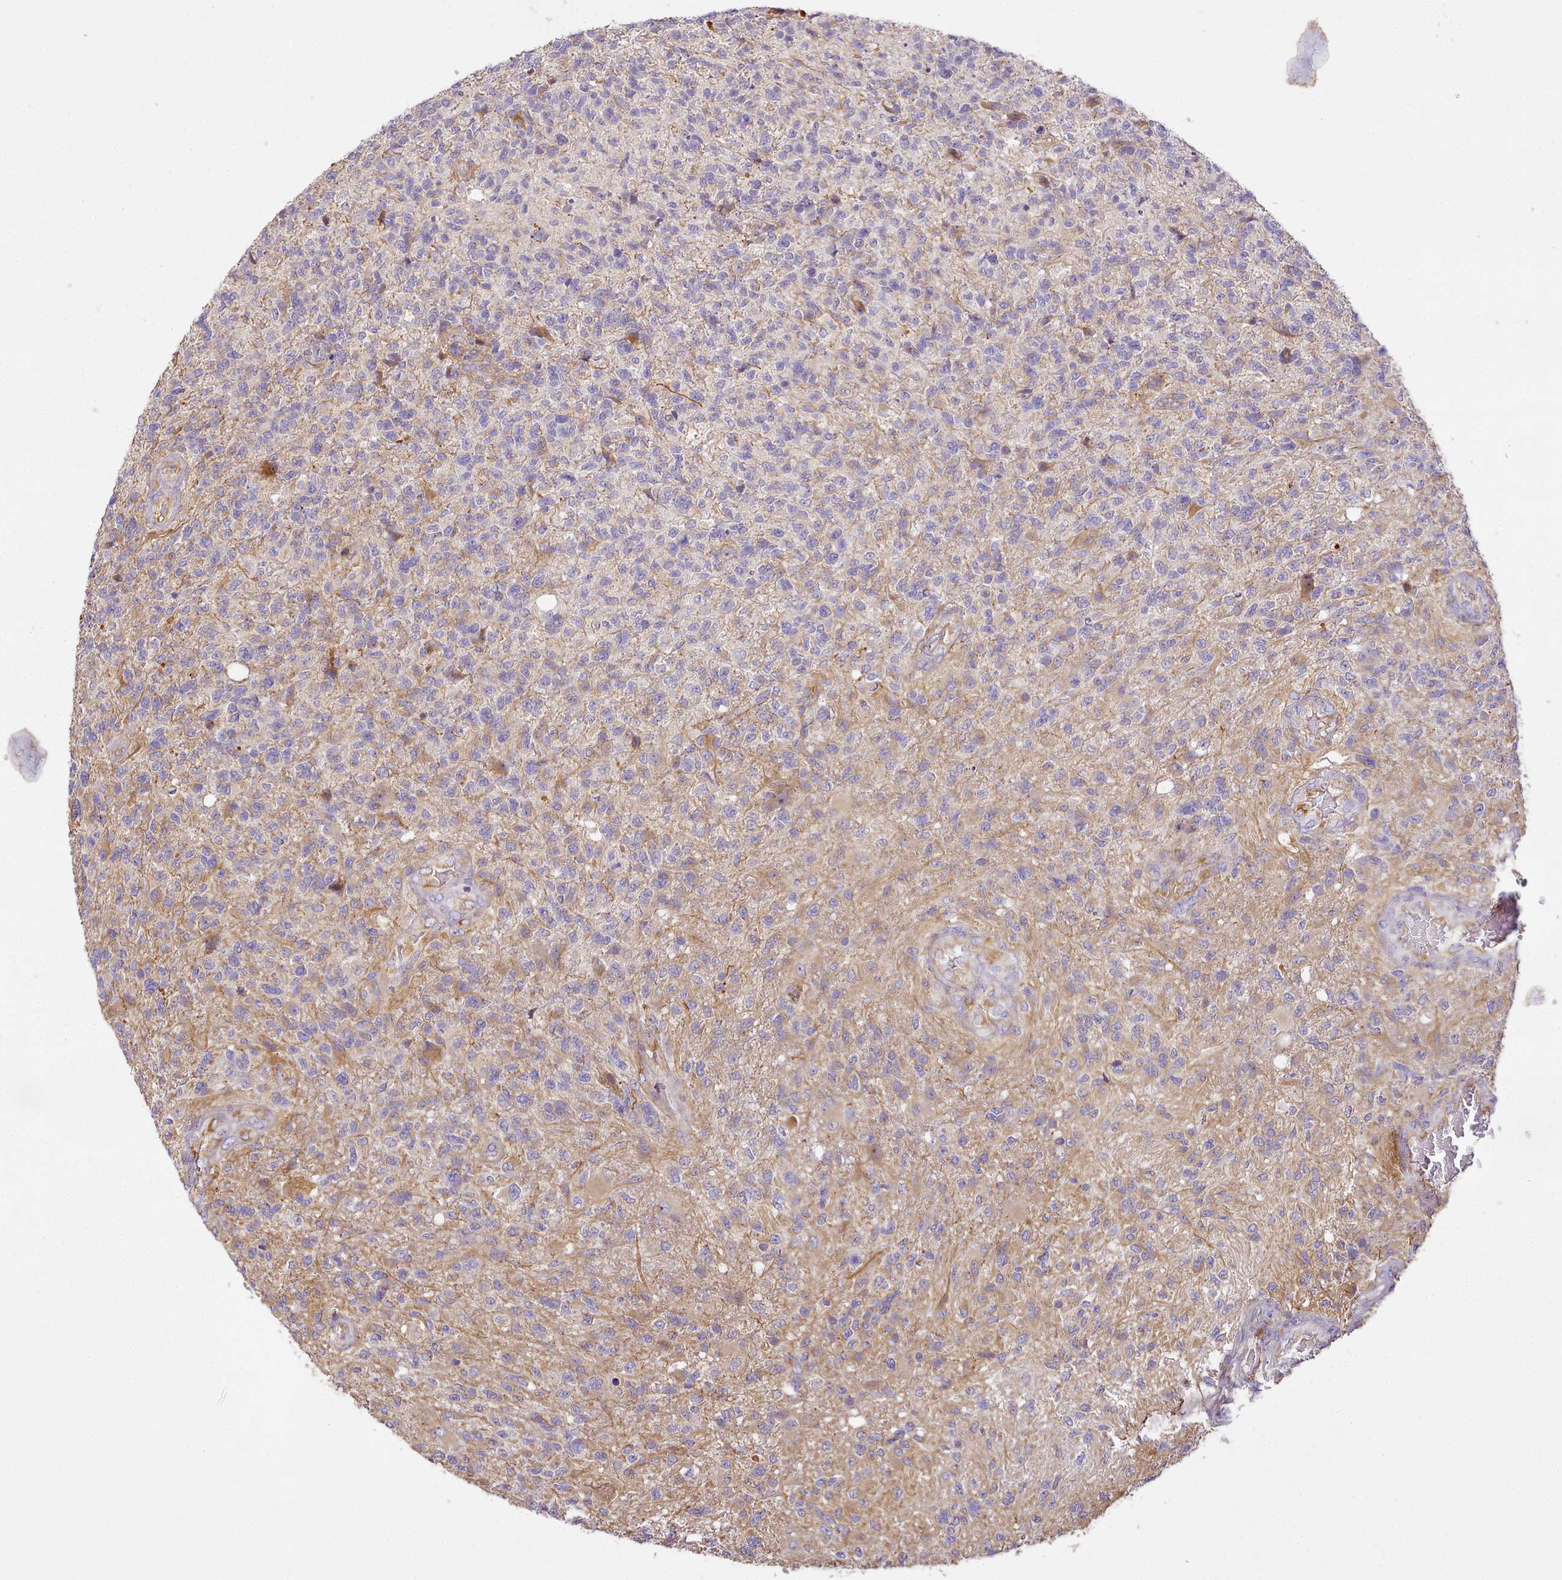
{"staining": {"intensity": "negative", "quantity": "none", "location": "none"}, "tissue": "glioma", "cell_type": "Tumor cells", "image_type": "cancer", "snomed": [{"axis": "morphology", "description": "Glioma, malignant, High grade"}, {"axis": "topography", "description": "Brain"}], "caption": "Tumor cells are negative for brown protein staining in glioma. The staining is performed using DAB brown chromogen with nuclei counter-stained in using hematoxylin.", "gene": "NBPF1", "patient": {"sex": "male", "age": 56}}